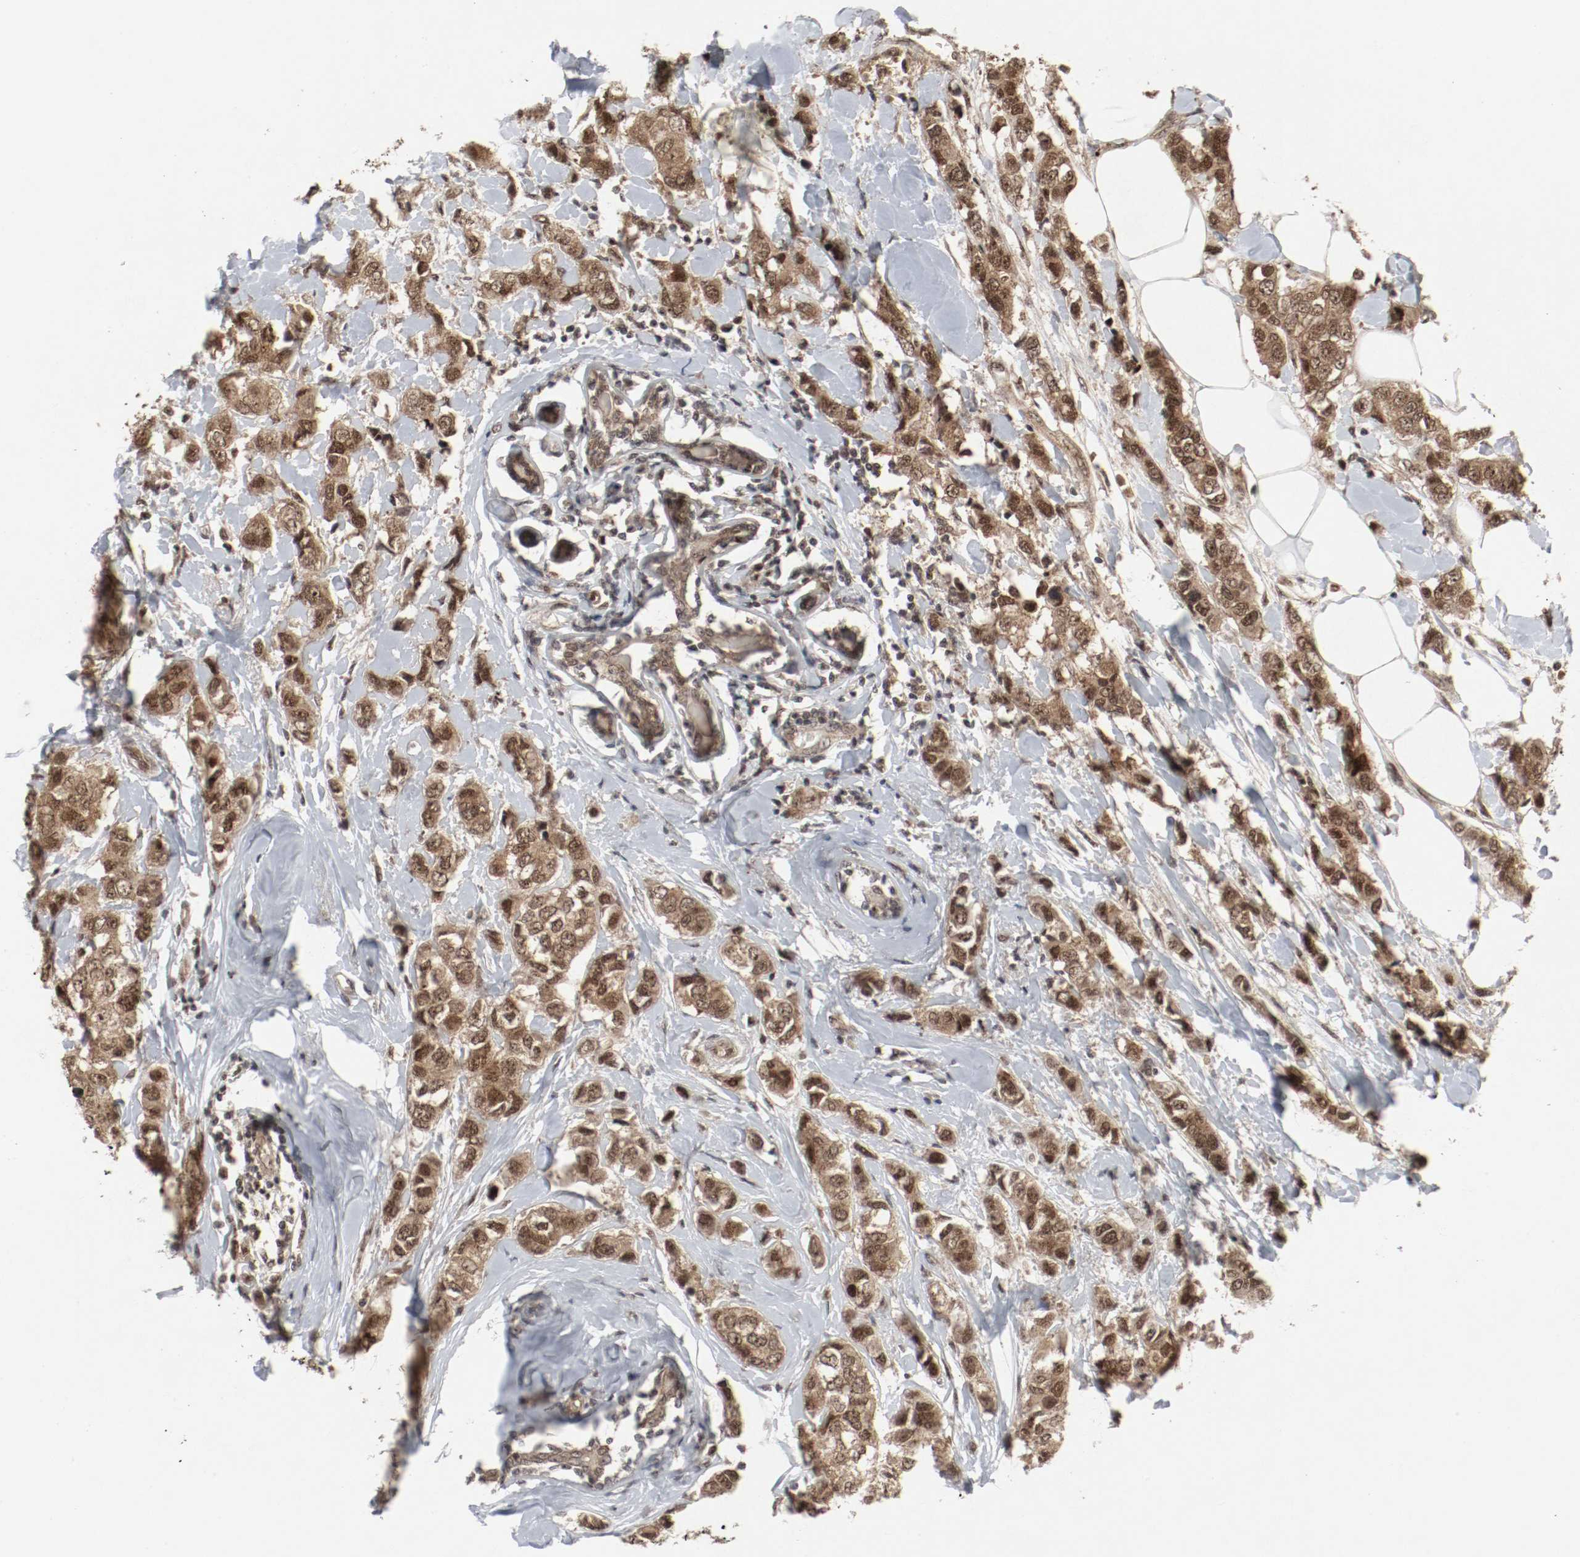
{"staining": {"intensity": "moderate", "quantity": ">75%", "location": "cytoplasmic/membranous,nuclear"}, "tissue": "breast cancer", "cell_type": "Tumor cells", "image_type": "cancer", "snomed": [{"axis": "morphology", "description": "Duct carcinoma"}, {"axis": "topography", "description": "Breast"}], "caption": "Immunohistochemical staining of breast infiltrating ductal carcinoma shows medium levels of moderate cytoplasmic/membranous and nuclear expression in about >75% of tumor cells.", "gene": "CSNK2B", "patient": {"sex": "female", "age": 50}}